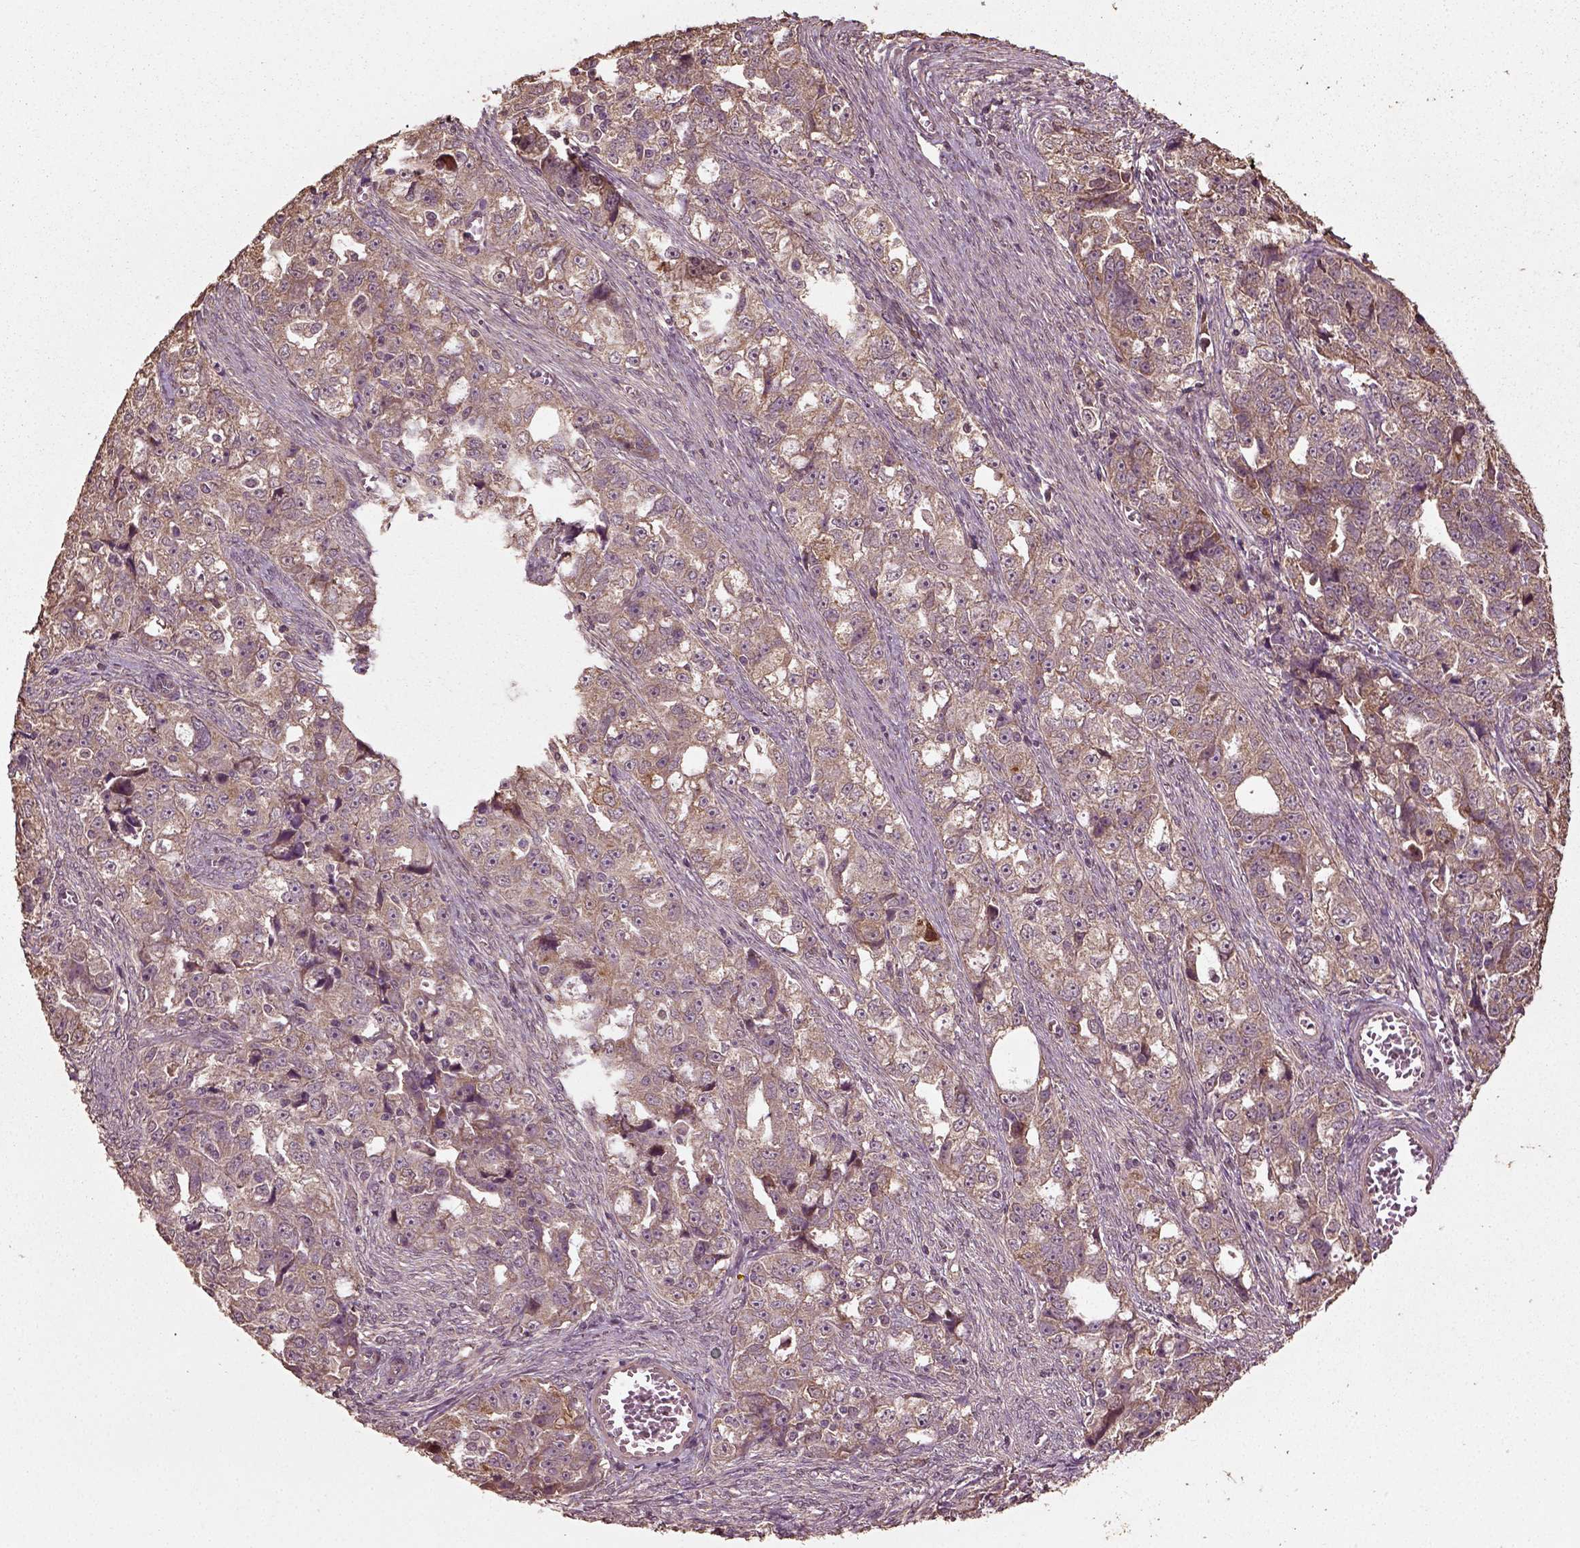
{"staining": {"intensity": "weak", "quantity": ">75%", "location": "cytoplasmic/membranous"}, "tissue": "ovarian cancer", "cell_type": "Tumor cells", "image_type": "cancer", "snomed": [{"axis": "morphology", "description": "Cystadenocarcinoma, serous, NOS"}, {"axis": "topography", "description": "Ovary"}], "caption": "Ovarian cancer stained with a protein marker shows weak staining in tumor cells.", "gene": "ERV3-1", "patient": {"sex": "female", "age": 51}}